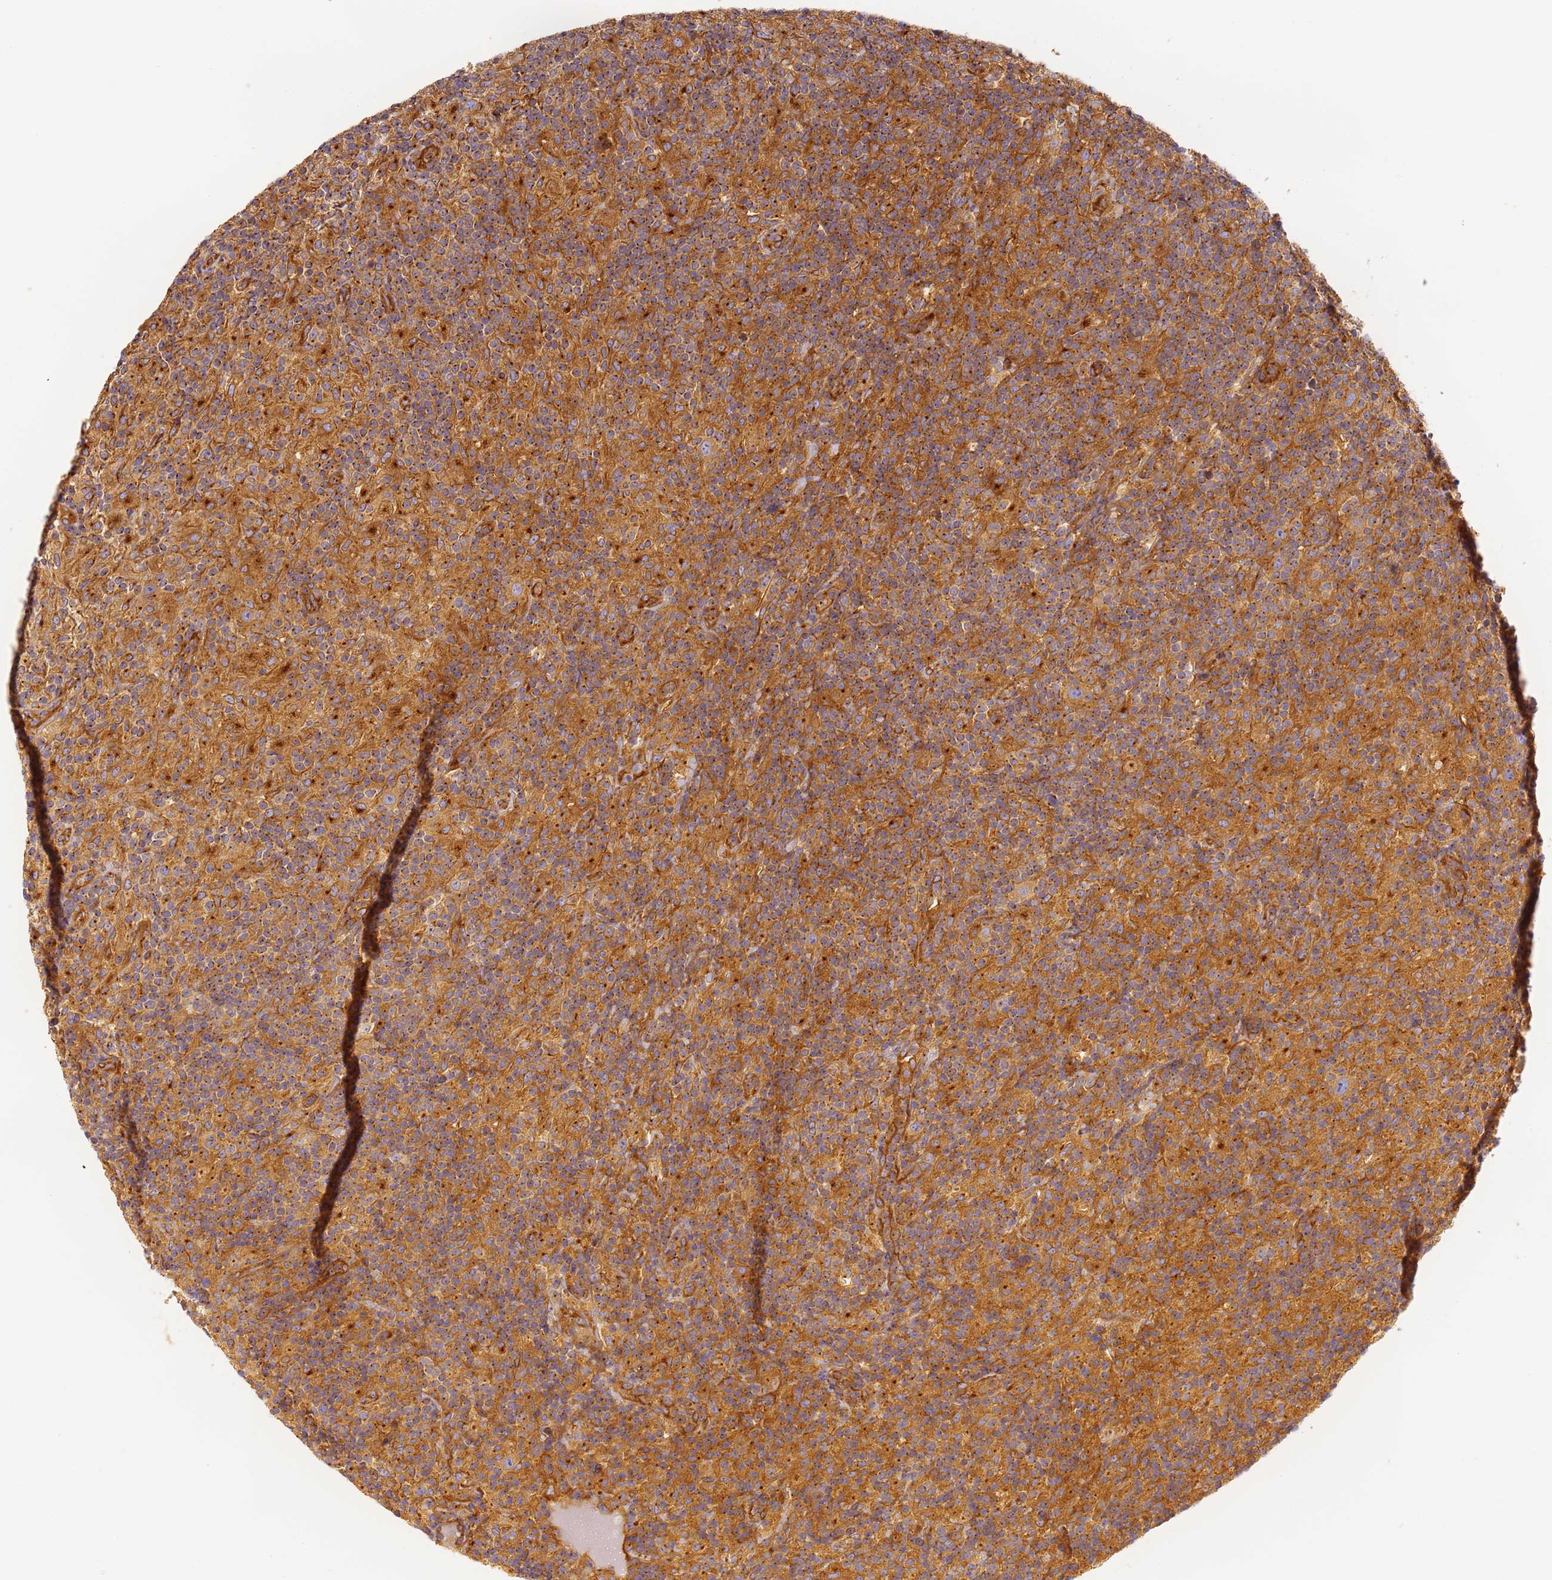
{"staining": {"intensity": "moderate", "quantity": ">75%", "location": "cytoplasmic/membranous"}, "tissue": "lymphoma", "cell_type": "Tumor cells", "image_type": "cancer", "snomed": [{"axis": "morphology", "description": "Hodgkin's disease, NOS"}, {"axis": "topography", "description": "Lymph node"}], "caption": "Moderate cytoplasmic/membranous protein expression is identified in about >75% of tumor cells in Hodgkin's disease. Immunohistochemistry stains the protein of interest in brown and the nuclei are stained blue.", "gene": "DYNC1I2", "patient": {"sex": "male", "age": 70}}